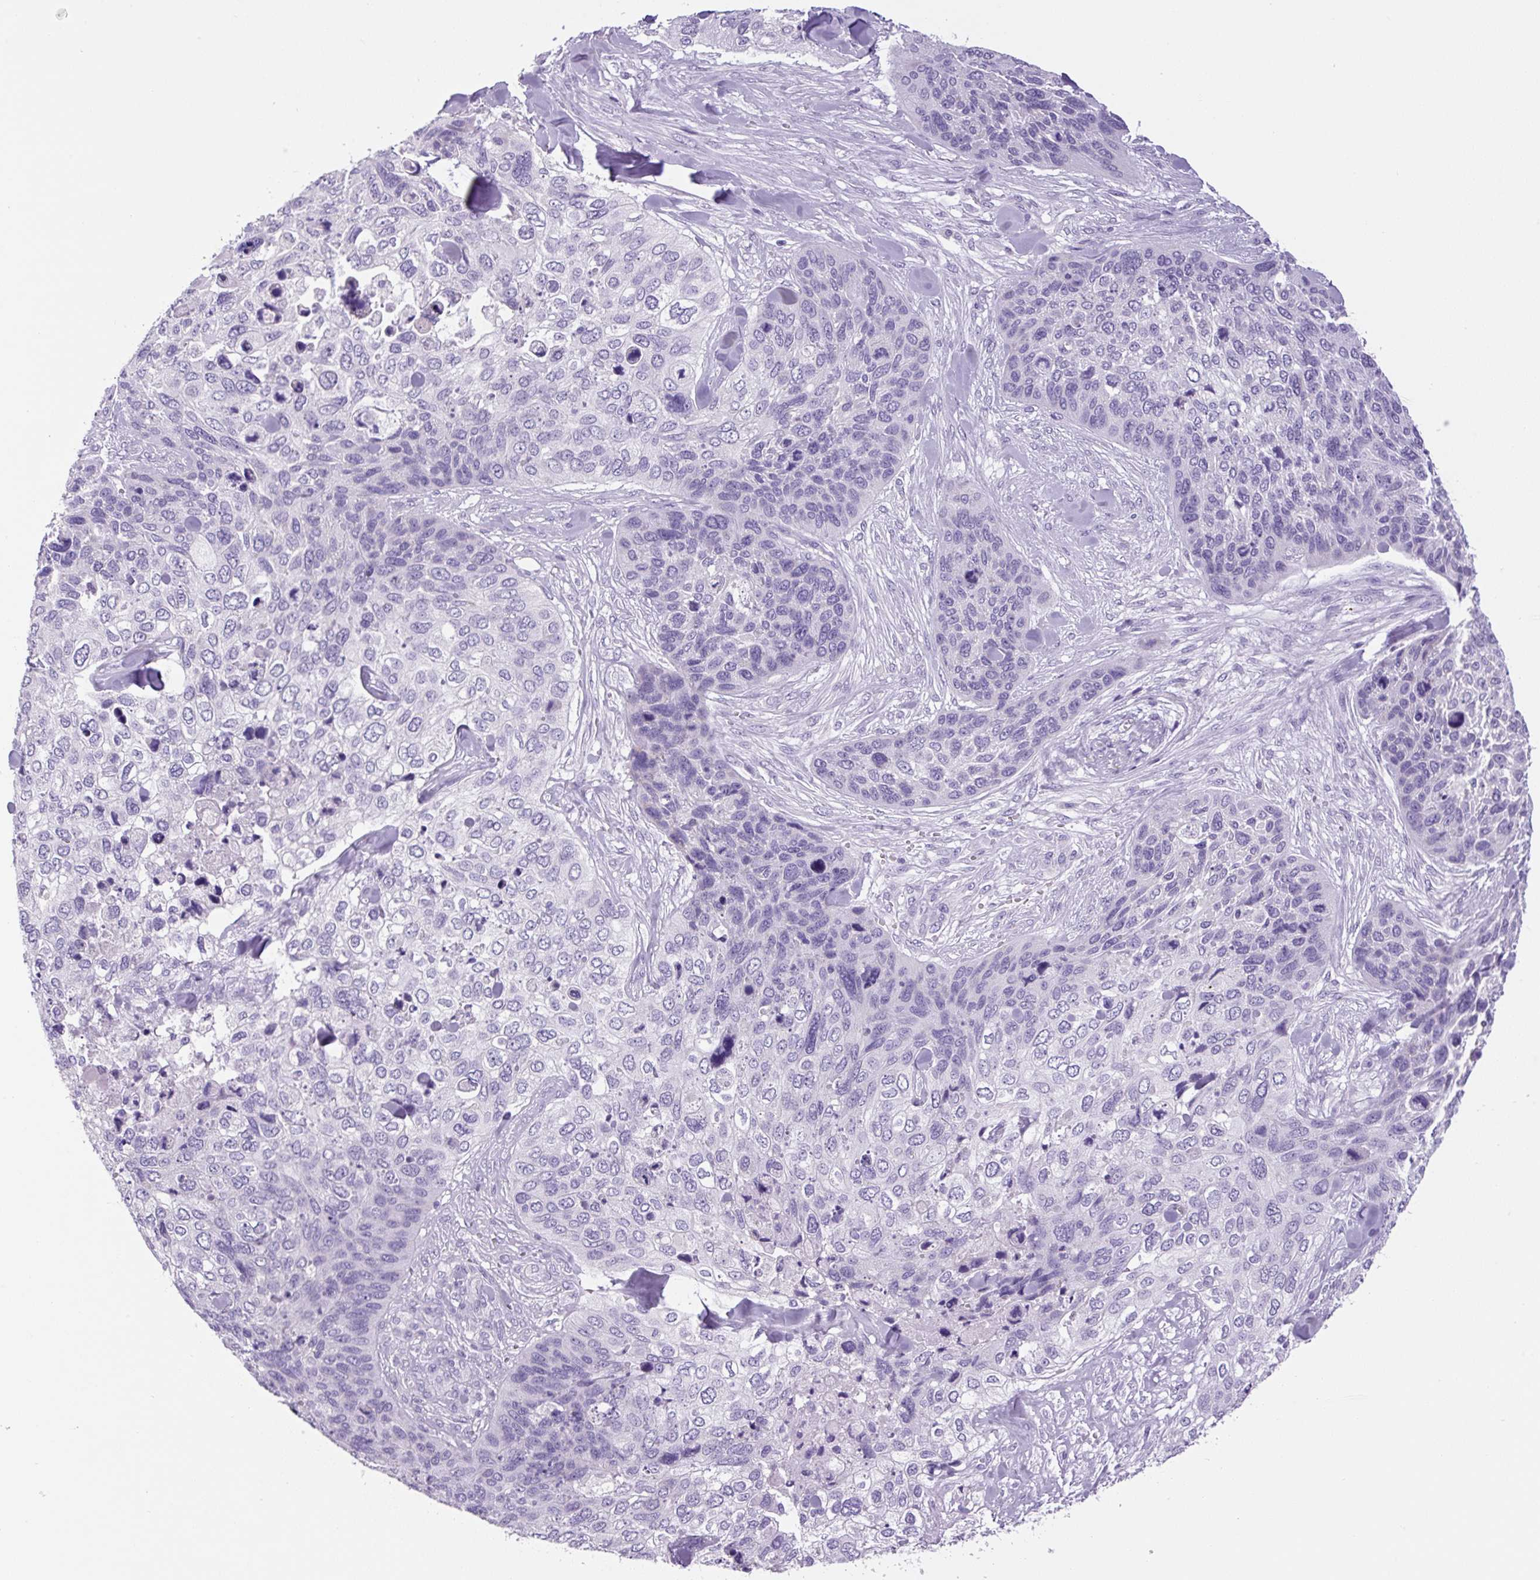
{"staining": {"intensity": "negative", "quantity": "none", "location": "none"}, "tissue": "skin cancer", "cell_type": "Tumor cells", "image_type": "cancer", "snomed": [{"axis": "morphology", "description": "Basal cell carcinoma"}, {"axis": "topography", "description": "Skin"}], "caption": "Tumor cells show no significant staining in skin cancer.", "gene": "CHGA", "patient": {"sex": "female", "age": 74}}